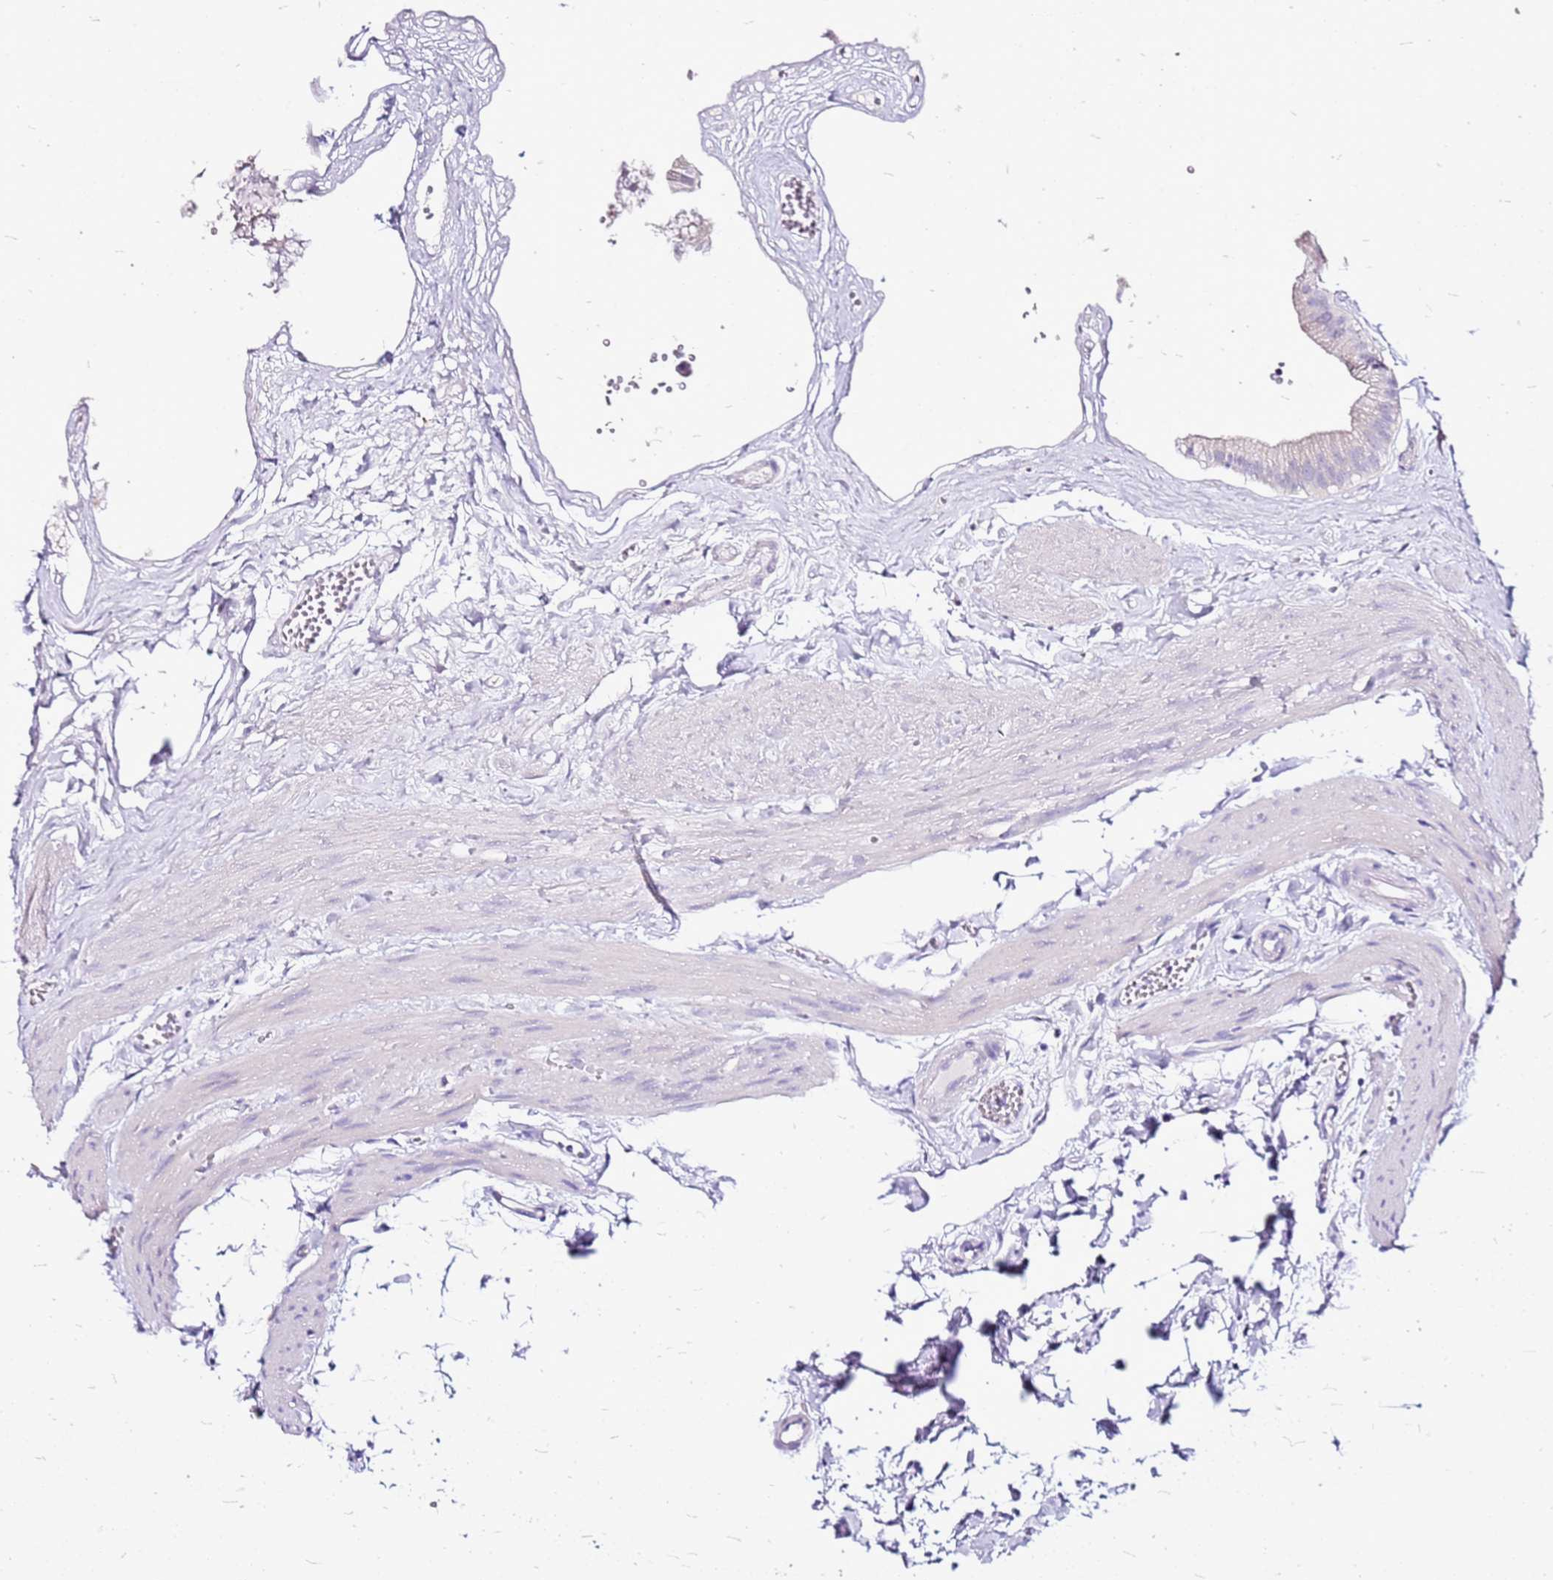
{"staining": {"intensity": "weak", "quantity": "<25%", "location": "cytoplasmic/membranous"}, "tissue": "gallbladder", "cell_type": "Glandular cells", "image_type": "normal", "snomed": [{"axis": "morphology", "description": "Normal tissue, NOS"}, {"axis": "topography", "description": "Gallbladder"}], "caption": "High magnification brightfield microscopy of unremarkable gallbladder stained with DAB (3,3'-diaminobenzidine) (brown) and counterstained with hematoxylin (blue): glandular cells show no significant positivity.", "gene": "CASD1", "patient": {"sex": "female", "age": 54}}